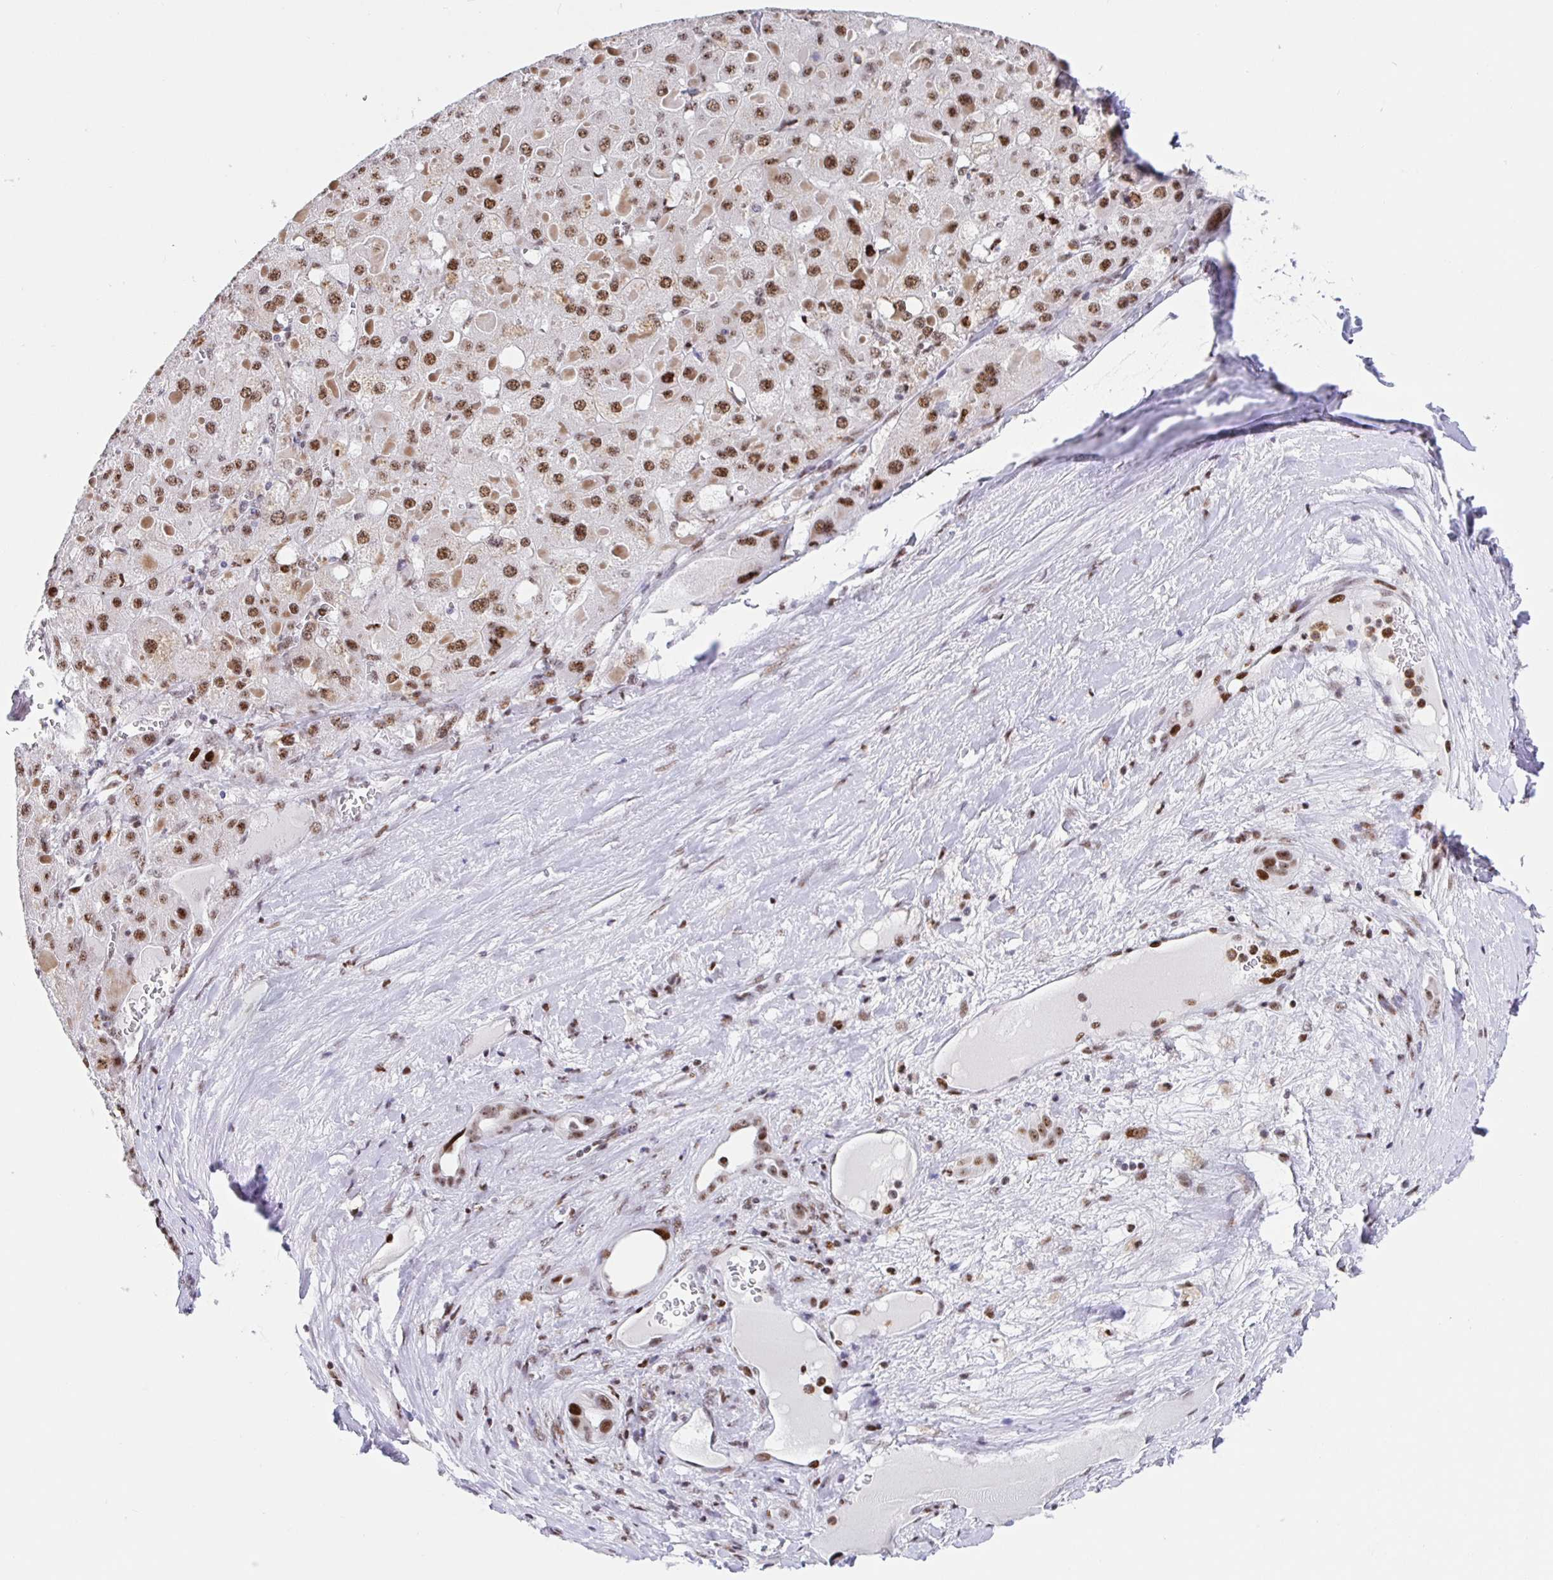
{"staining": {"intensity": "moderate", "quantity": ">75%", "location": "nuclear"}, "tissue": "liver cancer", "cell_type": "Tumor cells", "image_type": "cancer", "snomed": [{"axis": "morphology", "description": "Carcinoma, Hepatocellular, NOS"}, {"axis": "topography", "description": "Liver"}], "caption": "DAB (3,3'-diaminobenzidine) immunohistochemical staining of liver hepatocellular carcinoma displays moderate nuclear protein expression in approximately >75% of tumor cells. The staining is performed using DAB (3,3'-diaminobenzidine) brown chromogen to label protein expression. The nuclei are counter-stained blue using hematoxylin.", "gene": "SETD5", "patient": {"sex": "female", "age": 73}}